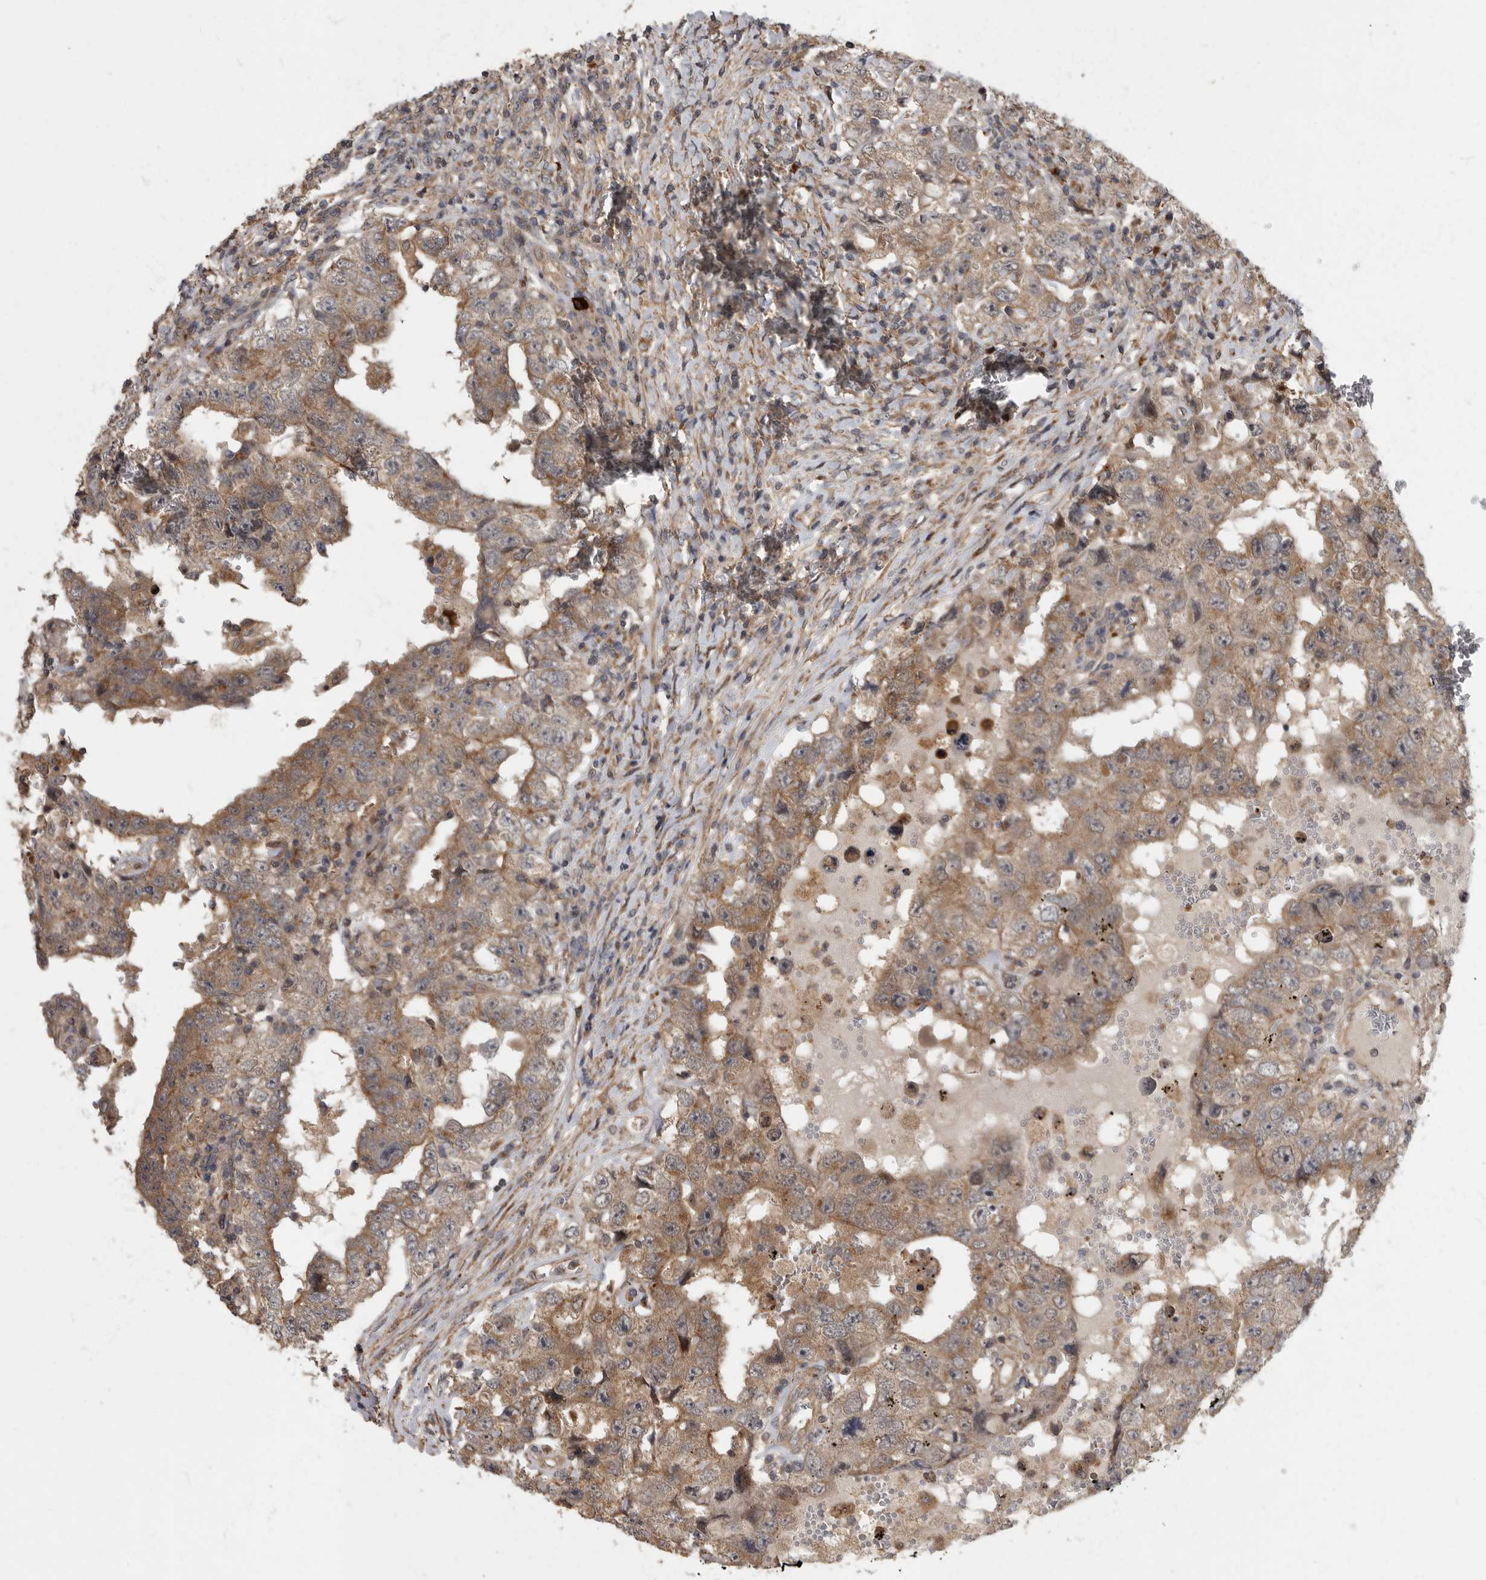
{"staining": {"intensity": "moderate", "quantity": ">75%", "location": "cytoplasmic/membranous"}, "tissue": "testis cancer", "cell_type": "Tumor cells", "image_type": "cancer", "snomed": [{"axis": "morphology", "description": "Carcinoma, Embryonal, NOS"}, {"axis": "topography", "description": "Testis"}], "caption": "Moderate cytoplasmic/membranous expression for a protein is identified in about >75% of tumor cells of embryonal carcinoma (testis) using immunohistochemistry (IHC).", "gene": "IQCK", "patient": {"sex": "male", "age": 26}}